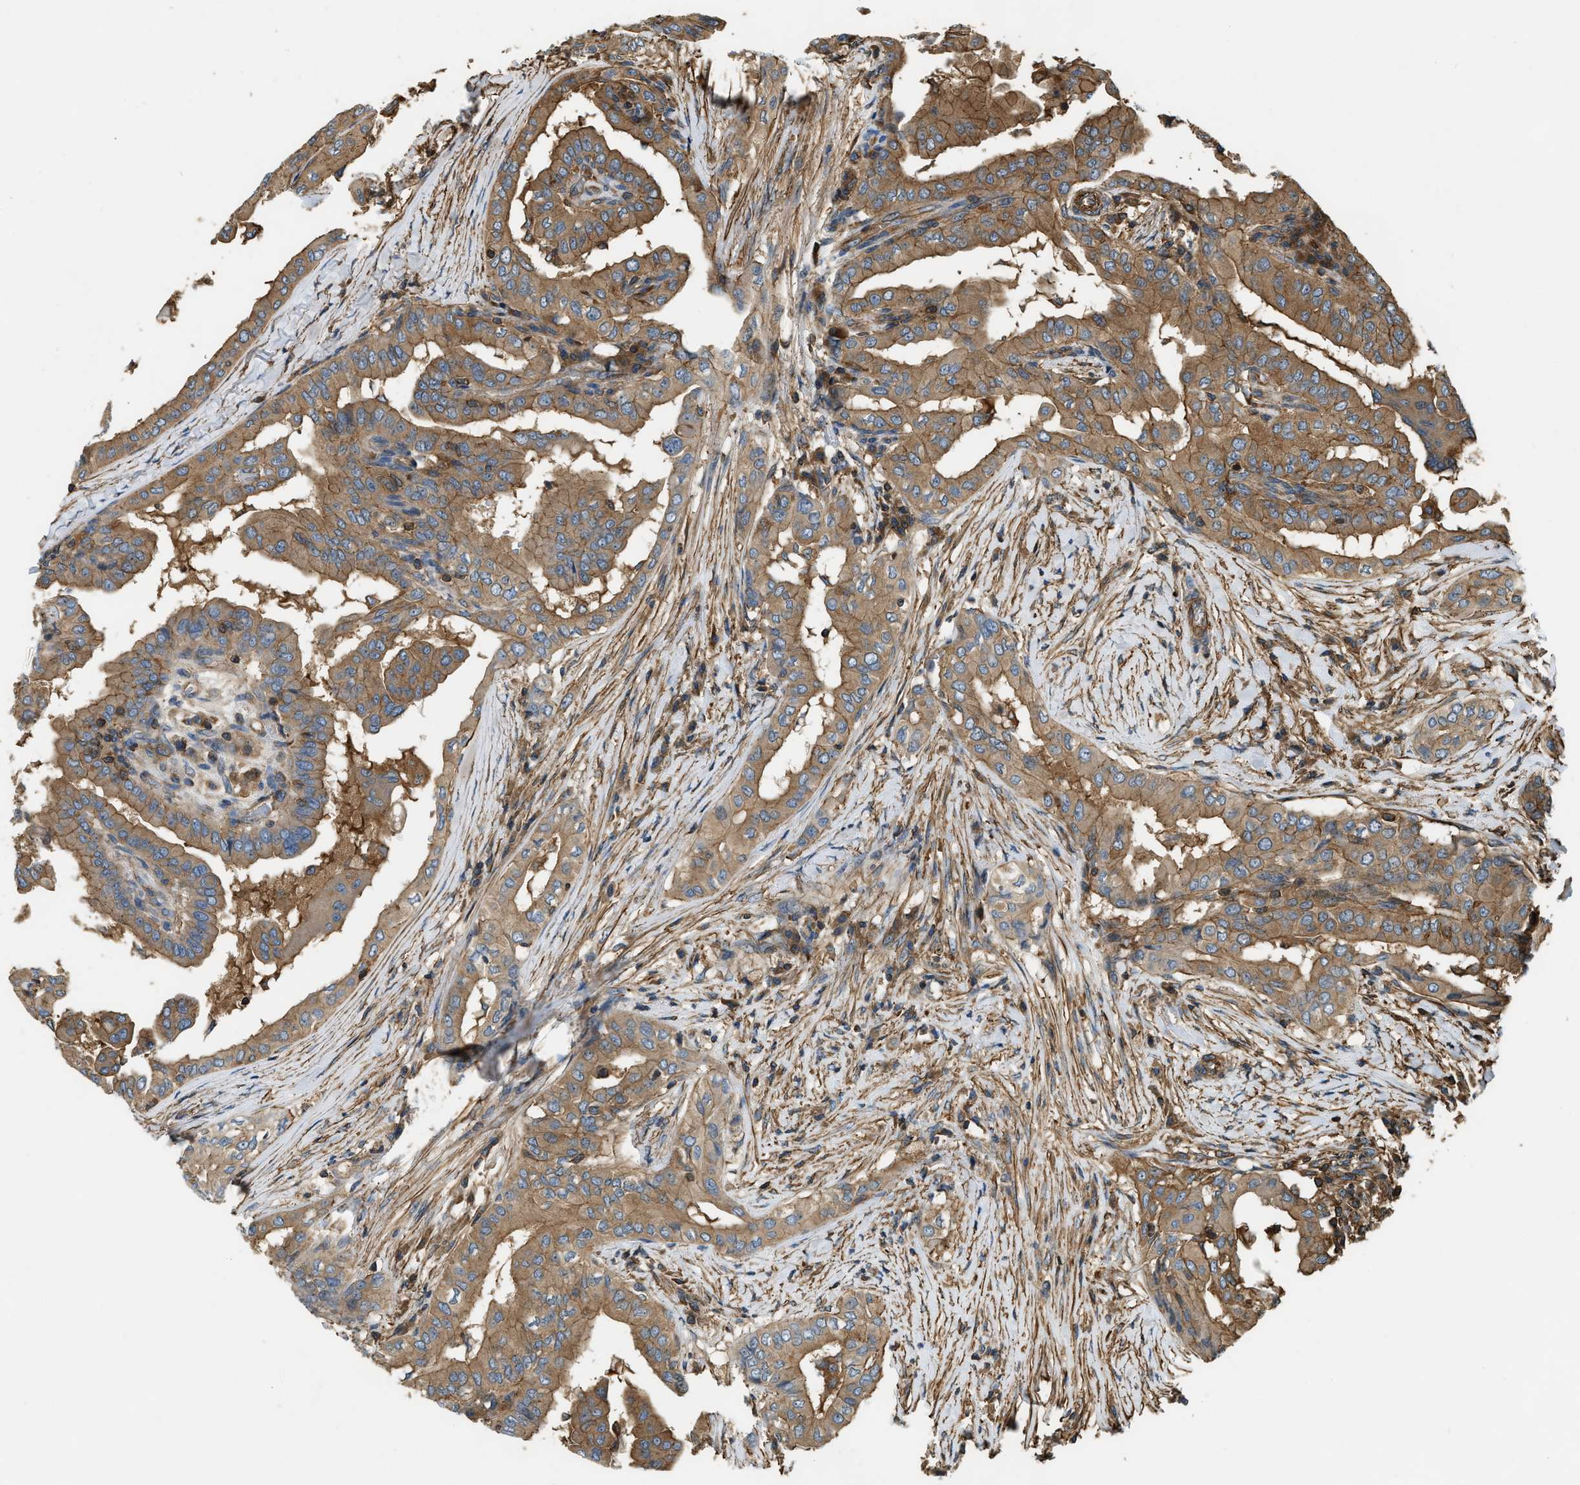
{"staining": {"intensity": "moderate", "quantity": ">75%", "location": "cytoplasmic/membranous"}, "tissue": "thyroid cancer", "cell_type": "Tumor cells", "image_type": "cancer", "snomed": [{"axis": "morphology", "description": "Papillary adenocarcinoma, NOS"}, {"axis": "topography", "description": "Thyroid gland"}], "caption": "Papillary adenocarcinoma (thyroid) was stained to show a protein in brown. There is medium levels of moderate cytoplasmic/membranous expression in approximately >75% of tumor cells. Immunohistochemistry stains the protein of interest in brown and the nuclei are stained blue.", "gene": "YARS1", "patient": {"sex": "male", "age": 33}}